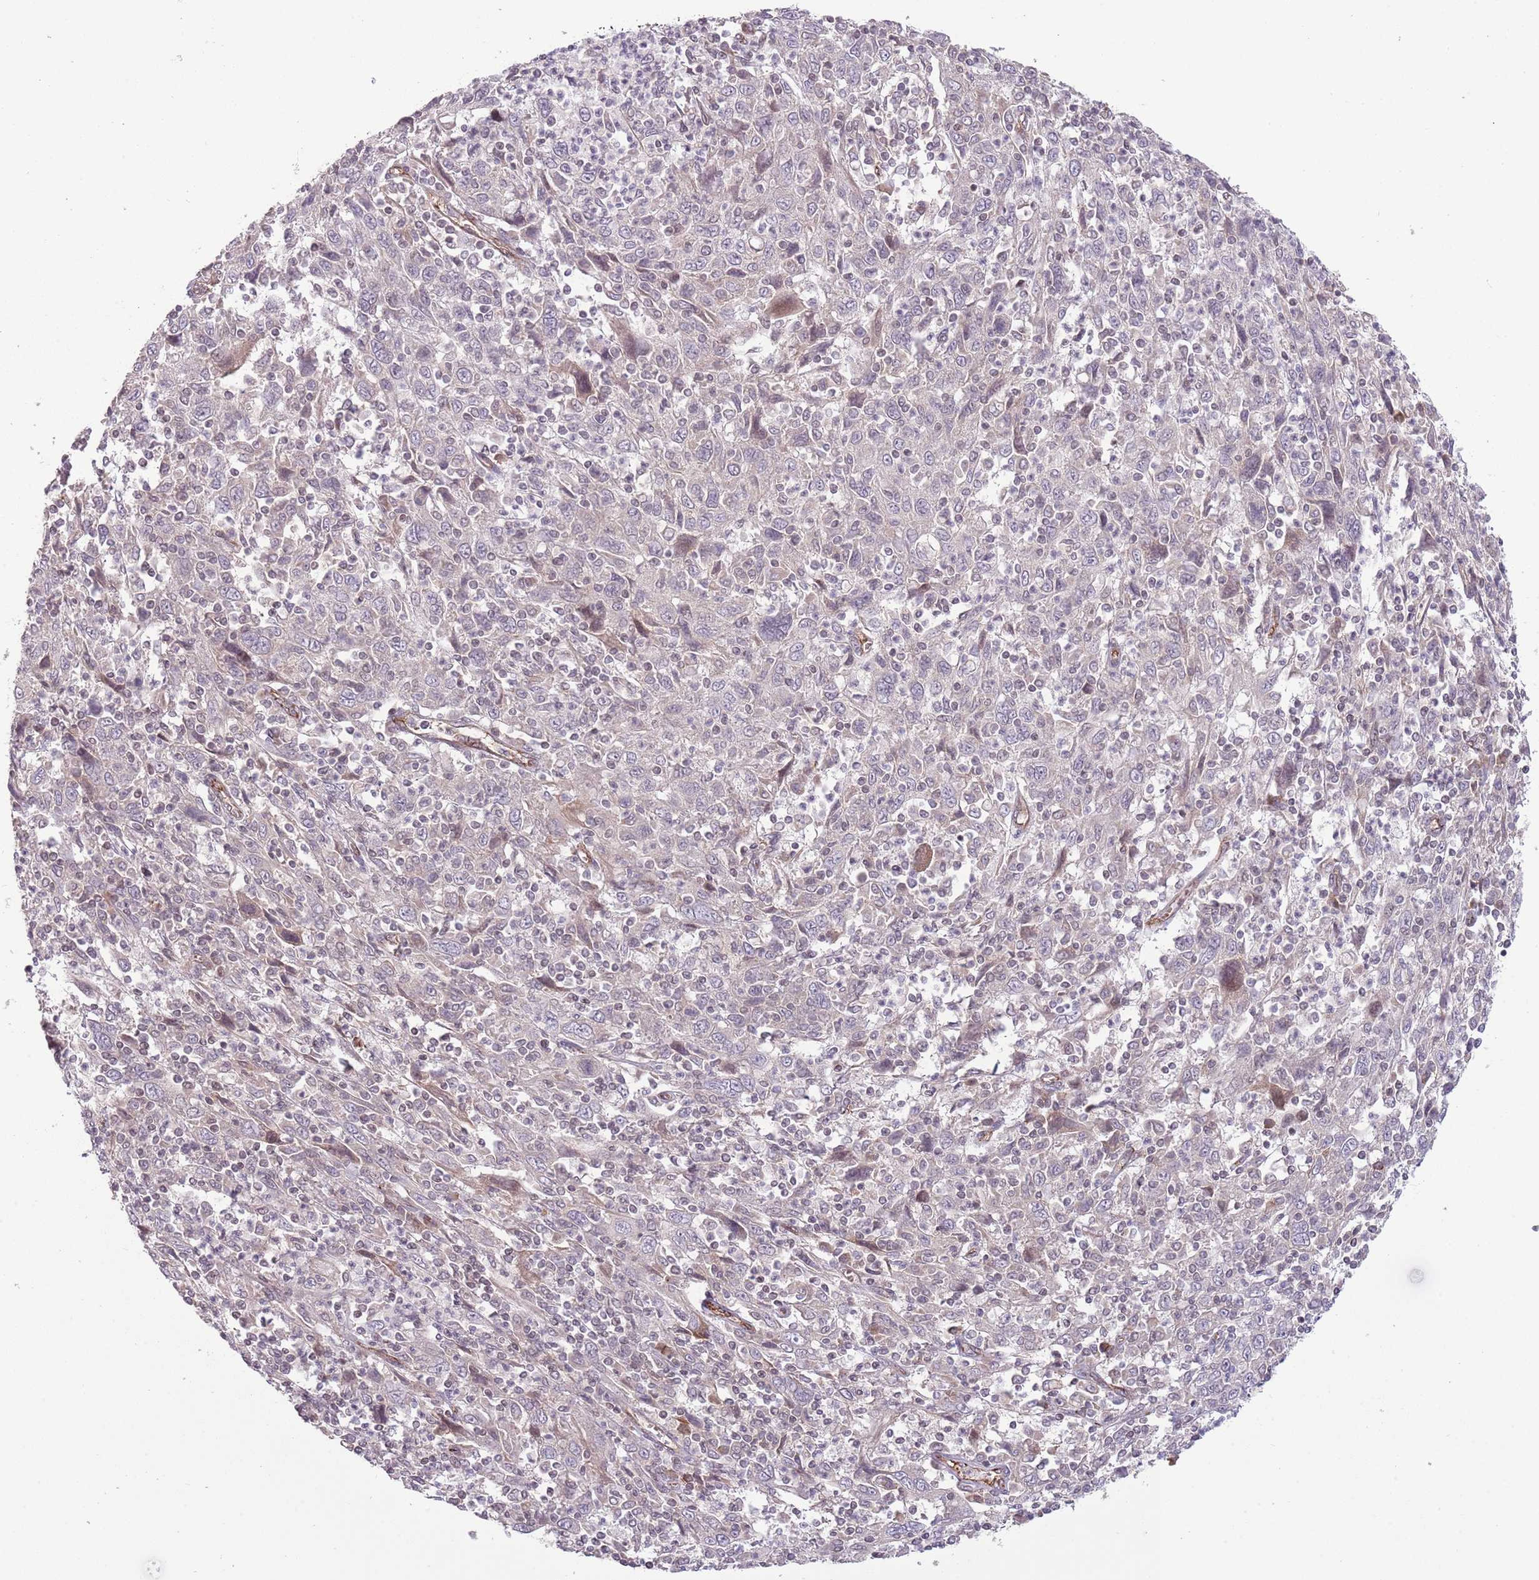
{"staining": {"intensity": "negative", "quantity": "none", "location": "none"}, "tissue": "cervical cancer", "cell_type": "Tumor cells", "image_type": "cancer", "snomed": [{"axis": "morphology", "description": "Squamous cell carcinoma, NOS"}, {"axis": "topography", "description": "Cervix"}], "caption": "The immunohistochemistry photomicrograph has no significant staining in tumor cells of cervical squamous cell carcinoma tissue. (Stains: DAB (3,3'-diaminobenzidine) IHC with hematoxylin counter stain, Microscopy: brightfield microscopy at high magnification).", "gene": "DPP10", "patient": {"sex": "female", "age": 46}}